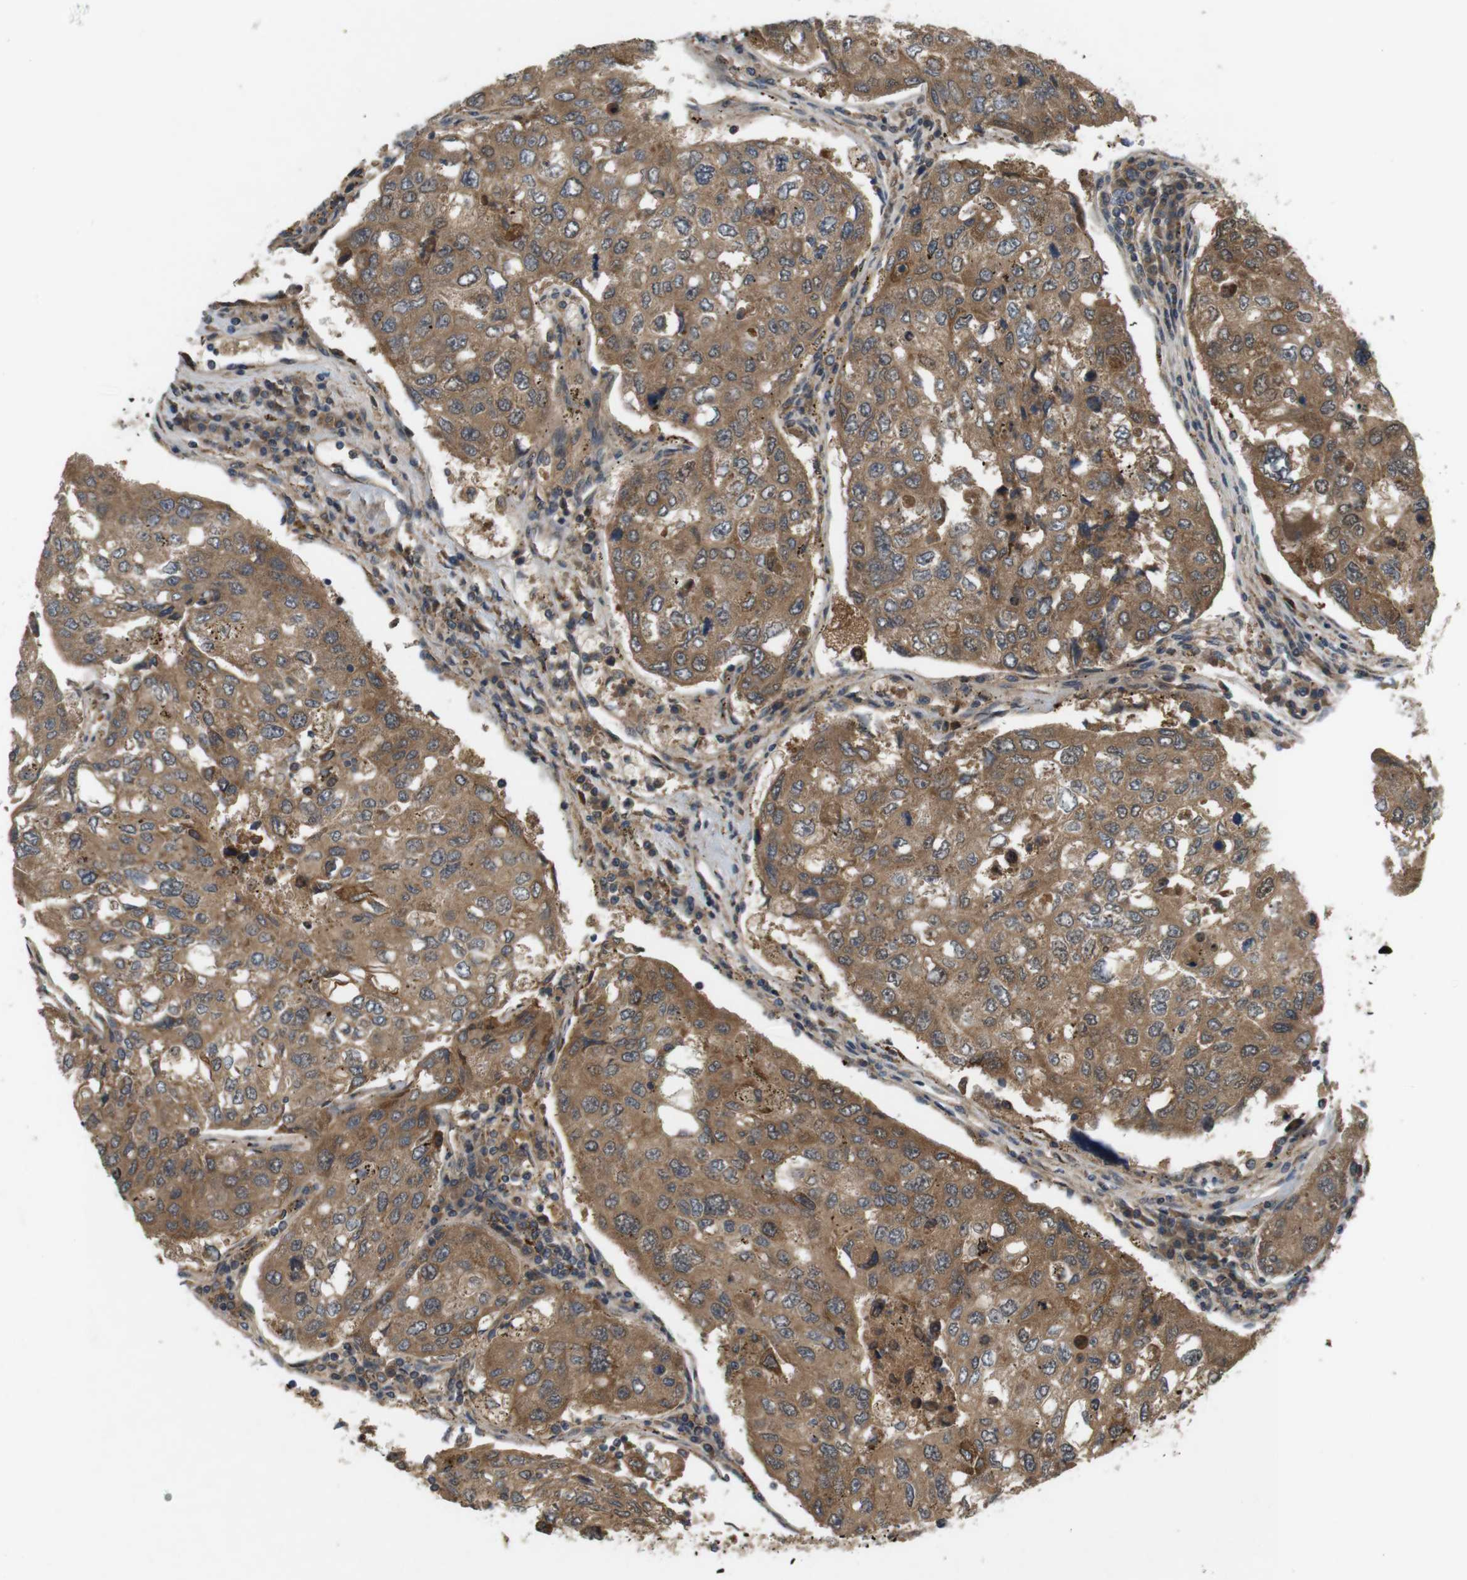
{"staining": {"intensity": "moderate", "quantity": ">75%", "location": "cytoplasmic/membranous"}, "tissue": "urothelial cancer", "cell_type": "Tumor cells", "image_type": "cancer", "snomed": [{"axis": "morphology", "description": "Urothelial carcinoma, High grade"}, {"axis": "topography", "description": "Lymph node"}, {"axis": "topography", "description": "Urinary bladder"}], "caption": "Immunohistochemistry (IHC) histopathology image of neoplastic tissue: human high-grade urothelial carcinoma stained using IHC demonstrates medium levels of moderate protein expression localized specifically in the cytoplasmic/membranous of tumor cells, appearing as a cytoplasmic/membranous brown color.", "gene": "NFKBIE", "patient": {"sex": "male", "age": 51}}